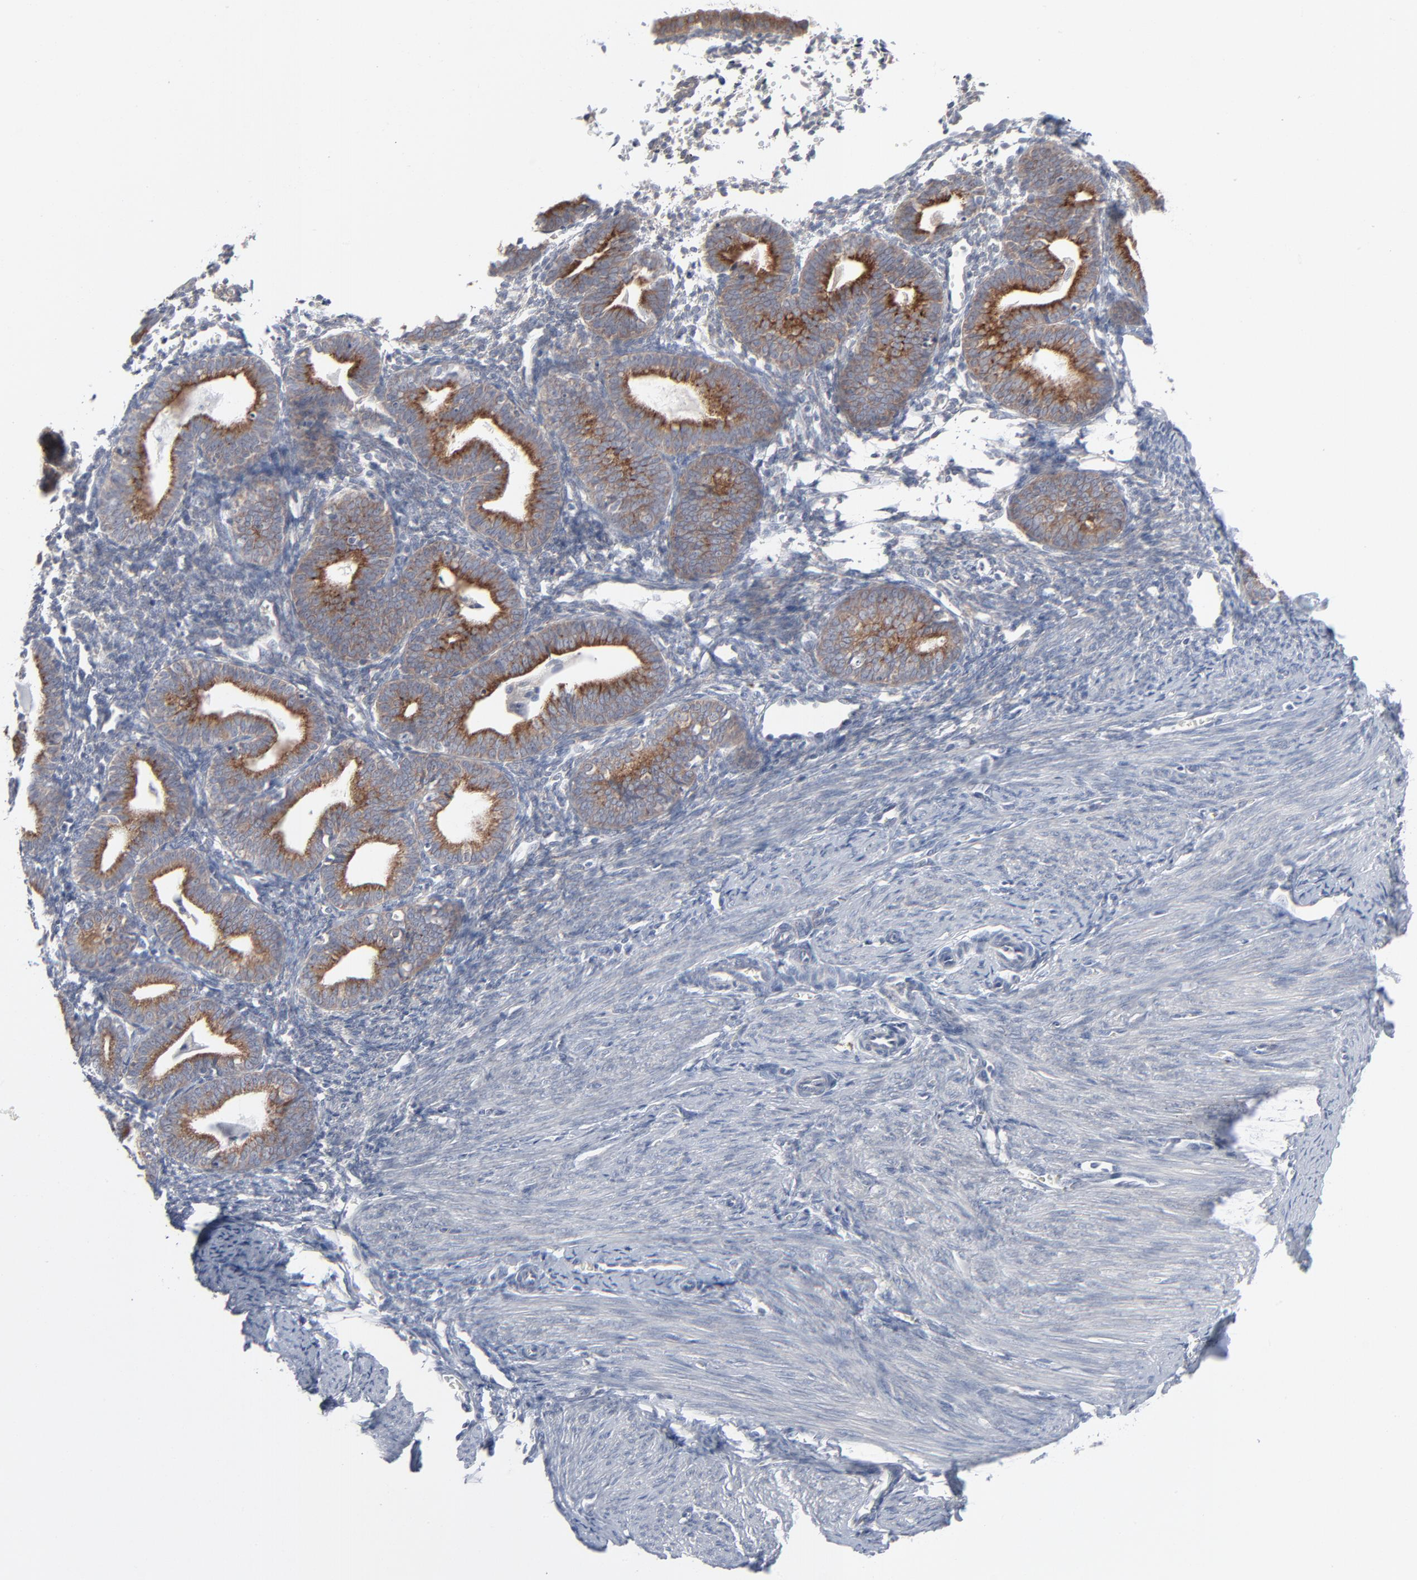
{"staining": {"intensity": "negative", "quantity": "none", "location": "none"}, "tissue": "endometrium", "cell_type": "Cells in endometrial stroma", "image_type": "normal", "snomed": [{"axis": "morphology", "description": "Normal tissue, NOS"}, {"axis": "topography", "description": "Endometrium"}], "caption": "This is a histopathology image of IHC staining of unremarkable endometrium, which shows no expression in cells in endometrial stroma.", "gene": "KDSR", "patient": {"sex": "female", "age": 61}}